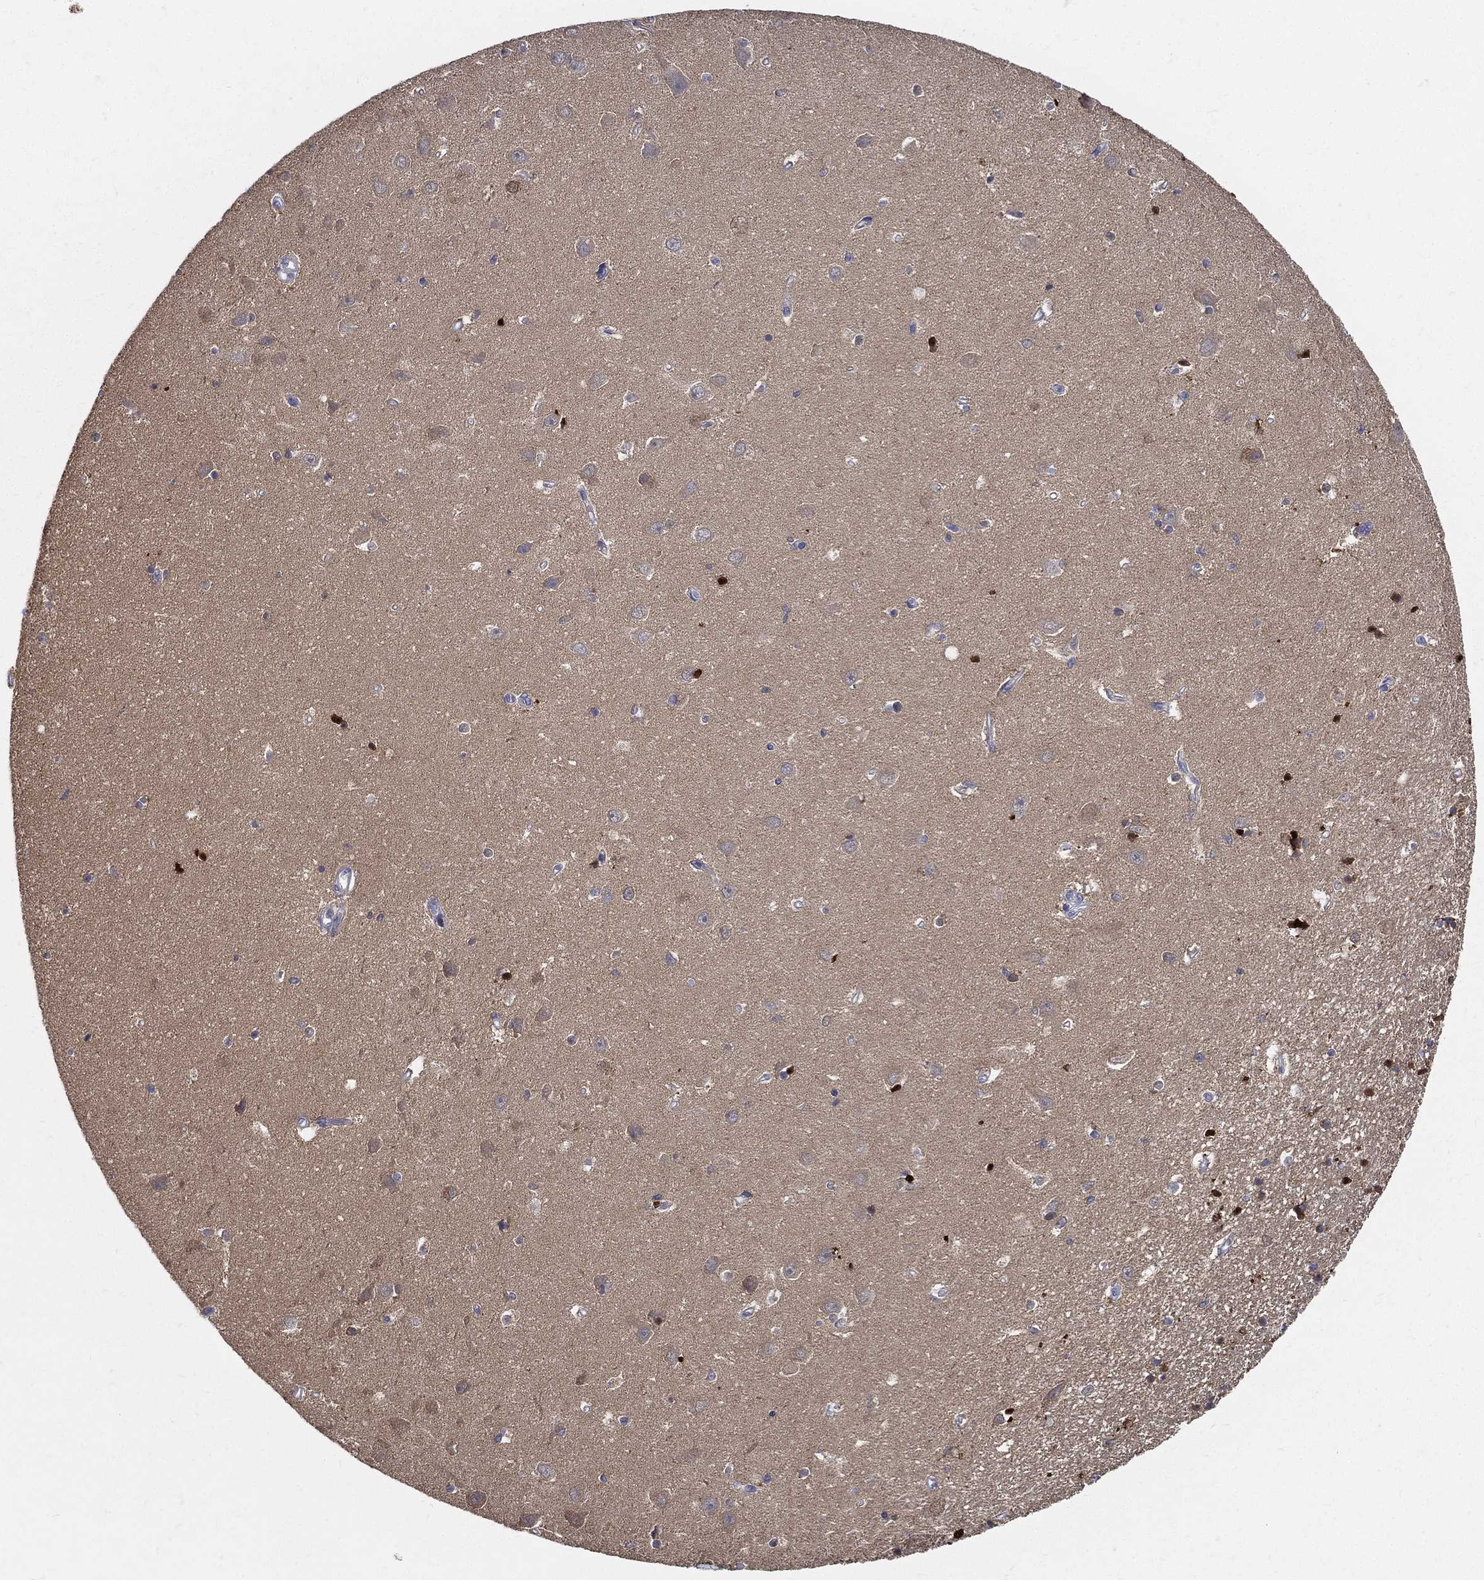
{"staining": {"intensity": "strong", "quantity": "<25%", "location": "nuclear"}, "tissue": "hippocampus", "cell_type": "Glial cells", "image_type": "normal", "snomed": [{"axis": "morphology", "description": "Normal tissue, NOS"}, {"axis": "topography", "description": "Hippocampus"}], "caption": "Unremarkable hippocampus displays strong nuclear staining in approximately <25% of glial cells, visualized by immunohistochemistry. Immunohistochemistry stains the protein in brown and the nuclei are stained blue.", "gene": "PWWP3A", "patient": {"sex": "female", "age": 64}}